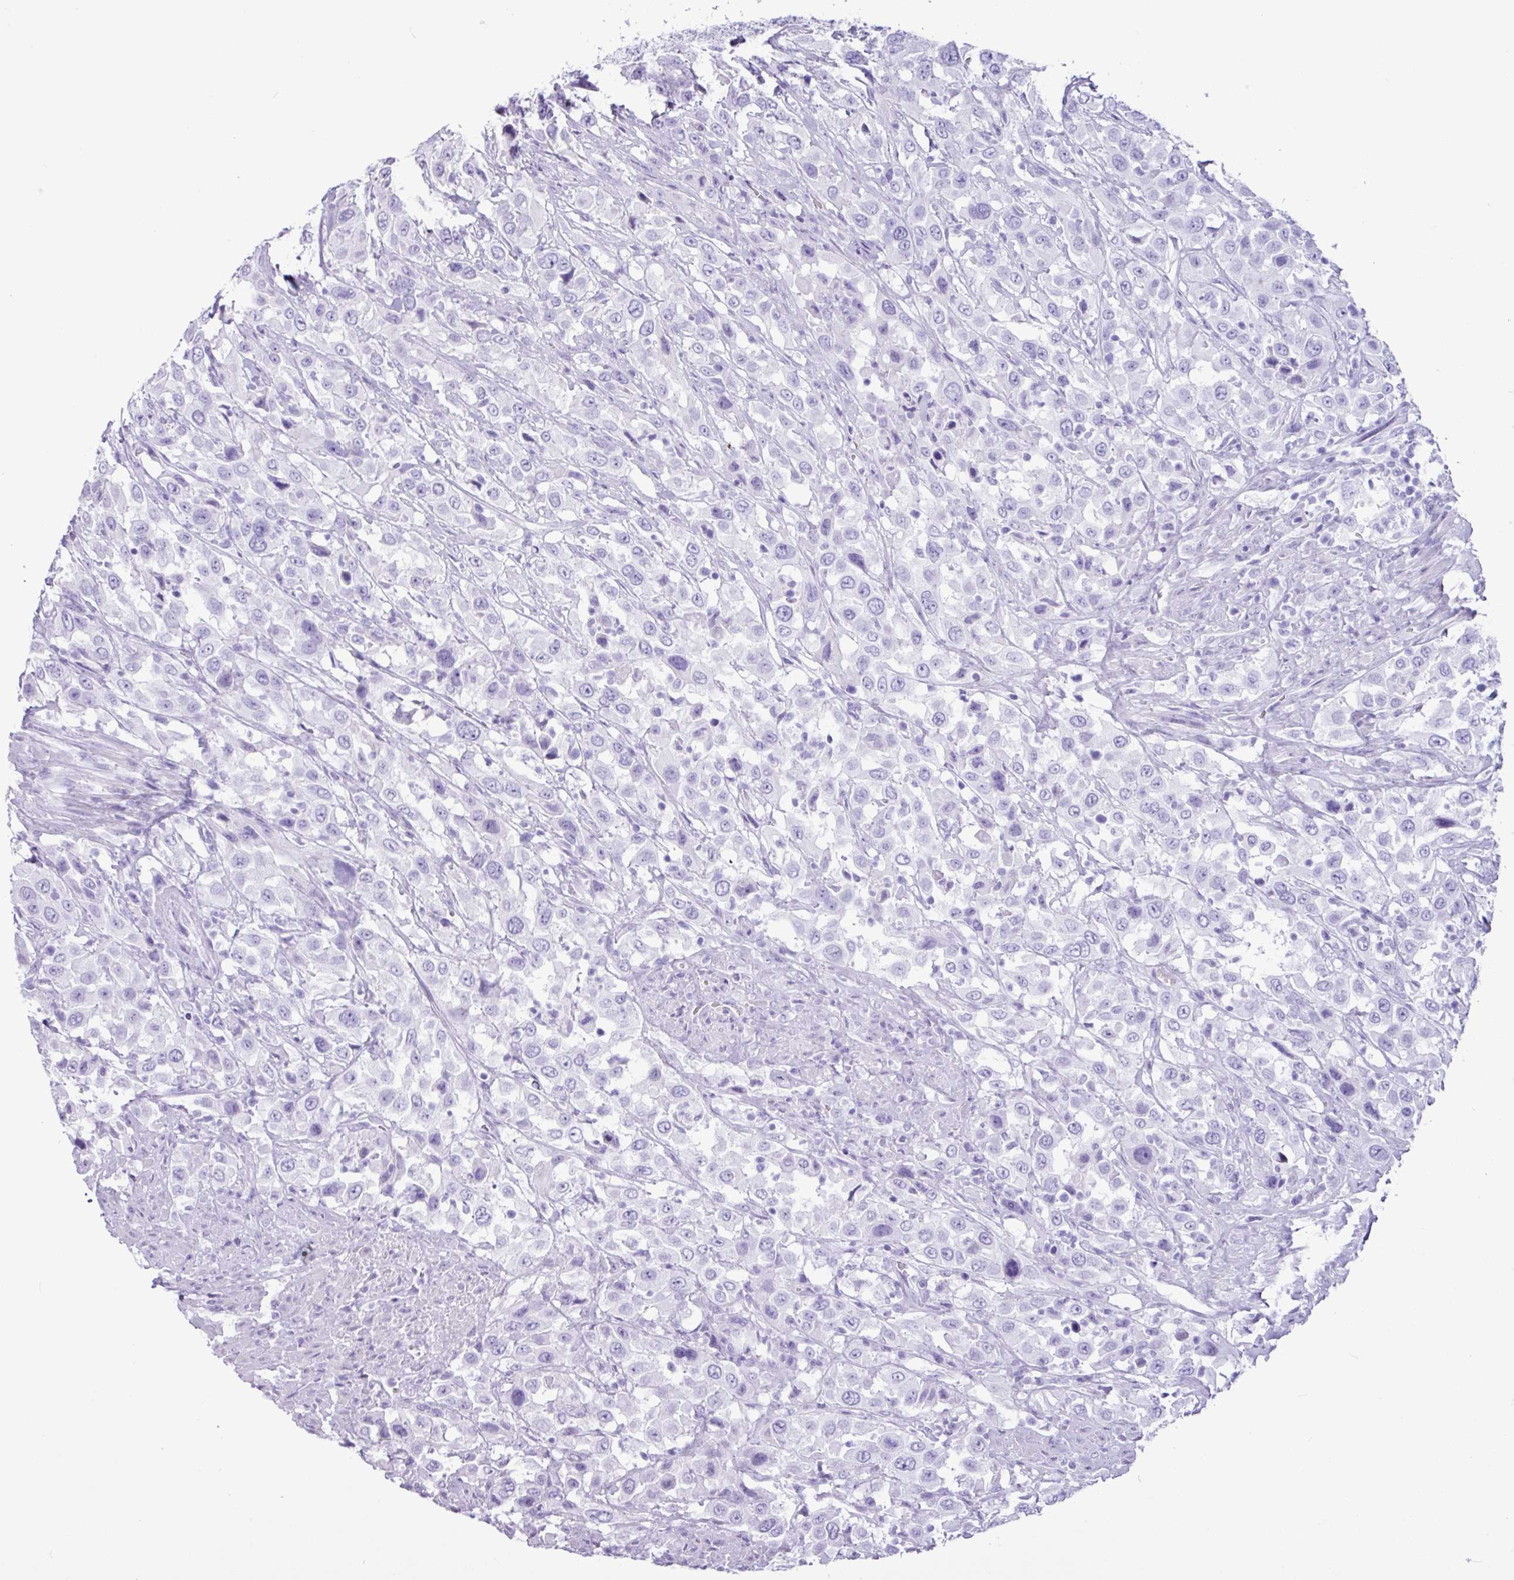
{"staining": {"intensity": "negative", "quantity": "none", "location": "none"}, "tissue": "urothelial cancer", "cell_type": "Tumor cells", "image_type": "cancer", "snomed": [{"axis": "morphology", "description": "Urothelial carcinoma, High grade"}, {"axis": "topography", "description": "Urinary bladder"}], "caption": "High magnification brightfield microscopy of high-grade urothelial carcinoma stained with DAB (brown) and counterstained with hematoxylin (blue): tumor cells show no significant positivity. (DAB (3,3'-diaminobenzidine) IHC, high magnification).", "gene": "CKMT2", "patient": {"sex": "male", "age": 61}}